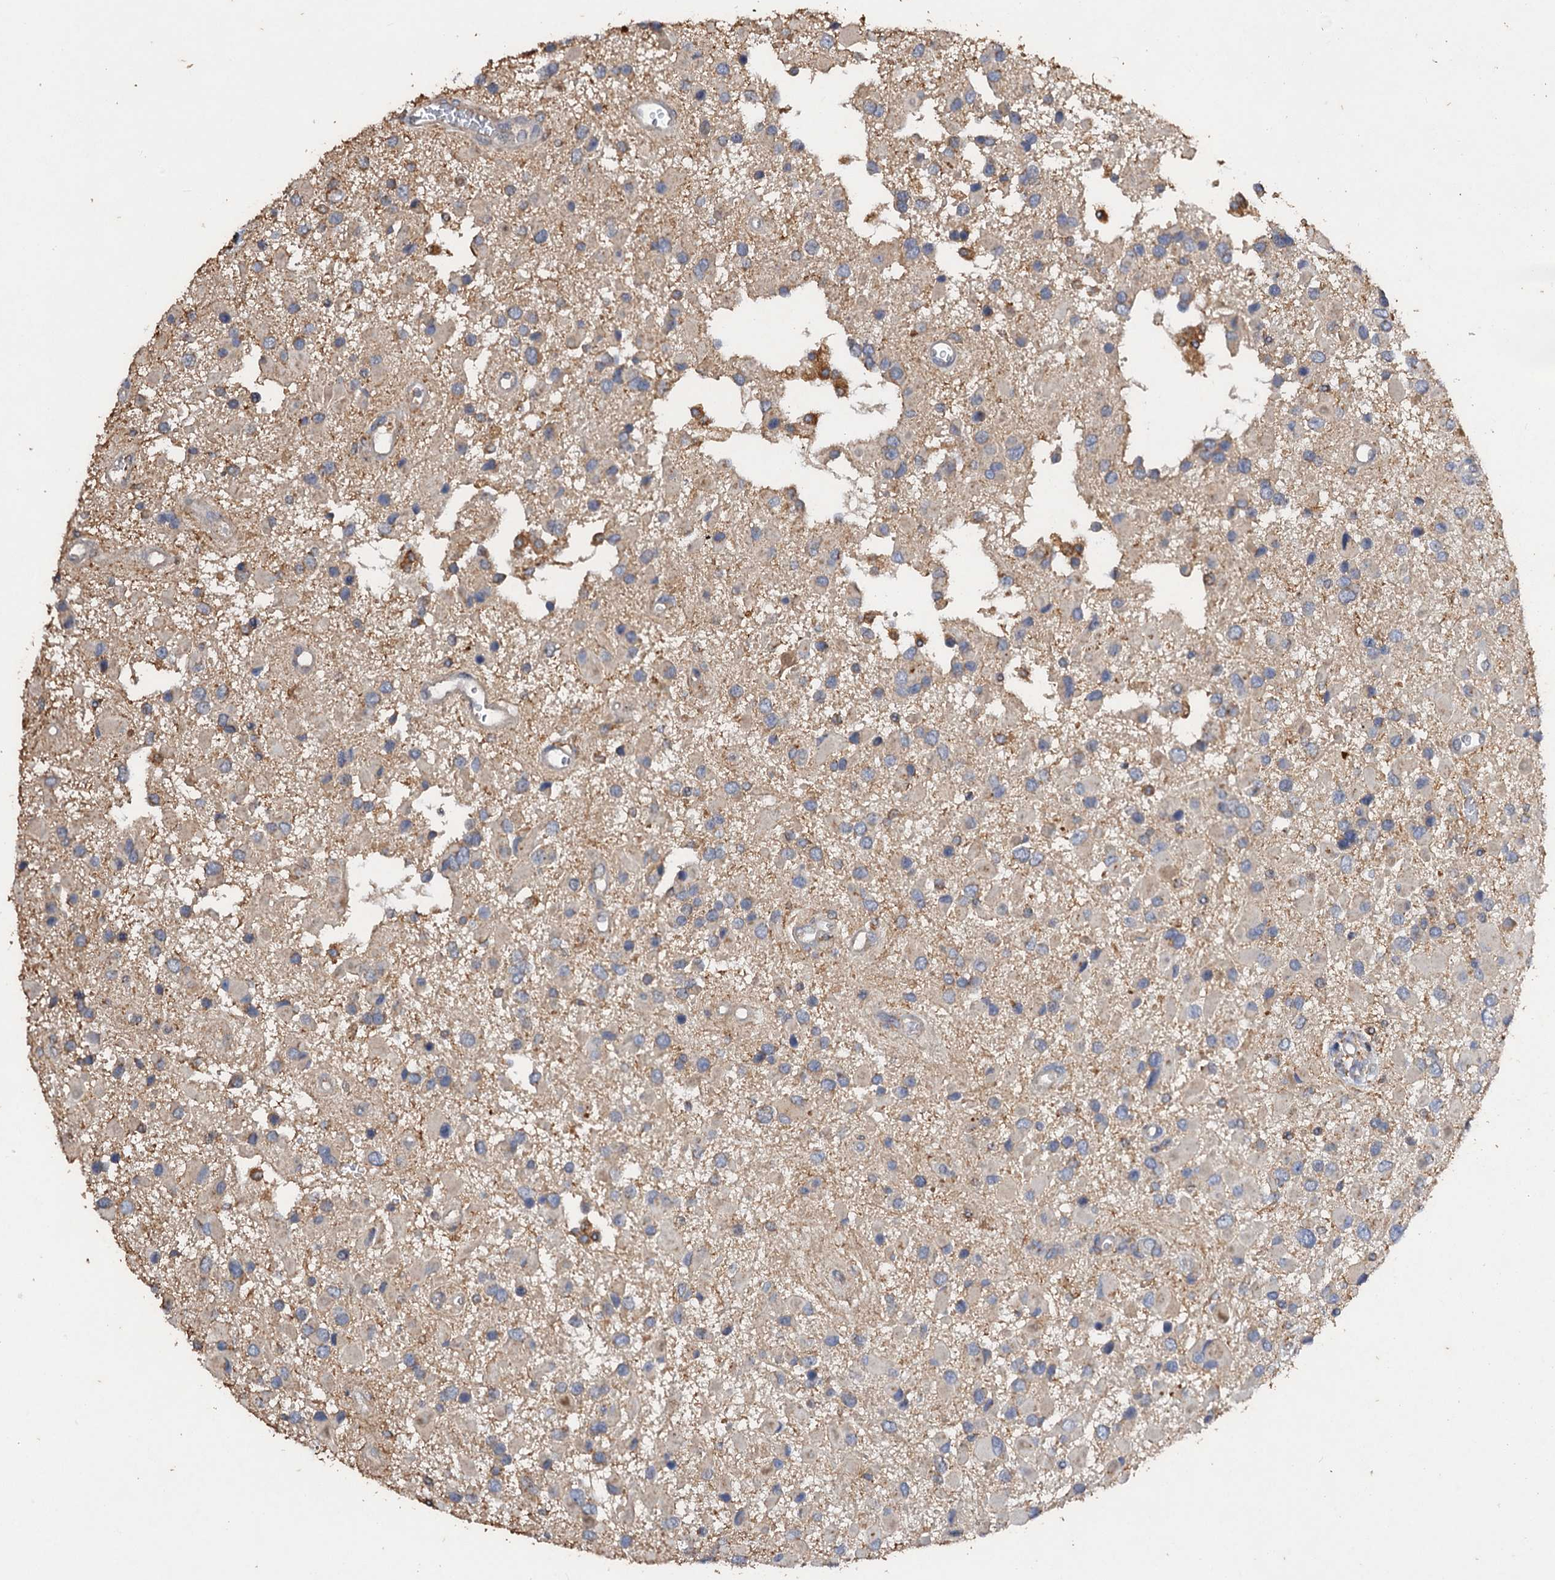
{"staining": {"intensity": "negative", "quantity": "none", "location": "none"}, "tissue": "glioma", "cell_type": "Tumor cells", "image_type": "cancer", "snomed": [{"axis": "morphology", "description": "Glioma, malignant, High grade"}, {"axis": "topography", "description": "Brain"}], "caption": "The histopathology image demonstrates no significant expression in tumor cells of malignant glioma (high-grade).", "gene": "SCUBE3", "patient": {"sex": "male", "age": 53}}